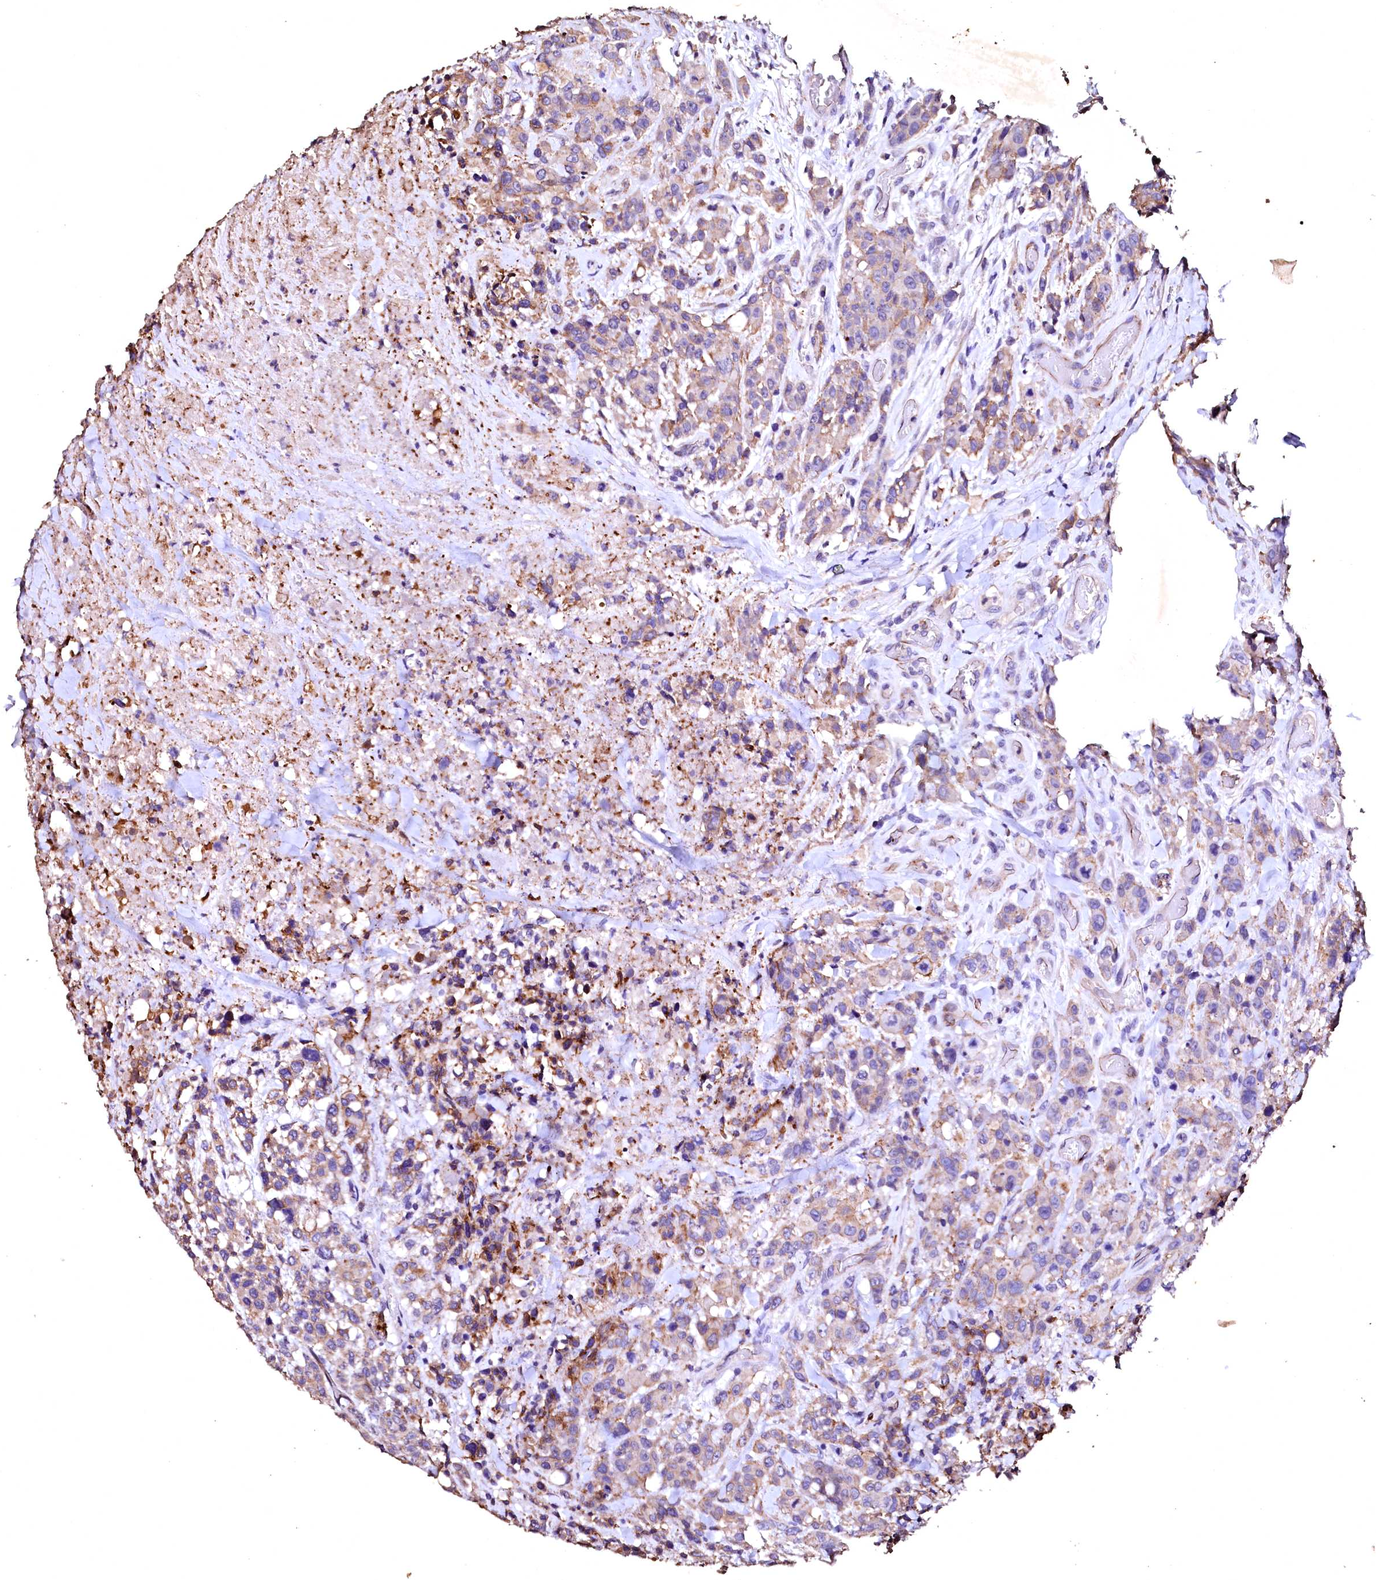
{"staining": {"intensity": "moderate", "quantity": "25%-75%", "location": "cytoplasmic/membranous"}, "tissue": "colorectal cancer", "cell_type": "Tumor cells", "image_type": "cancer", "snomed": [{"axis": "morphology", "description": "Adenocarcinoma, NOS"}, {"axis": "topography", "description": "Colon"}], "caption": "The histopathology image reveals immunohistochemical staining of colorectal cancer. There is moderate cytoplasmic/membranous positivity is identified in approximately 25%-75% of tumor cells.", "gene": "VPS36", "patient": {"sex": "male", "age": 62}}